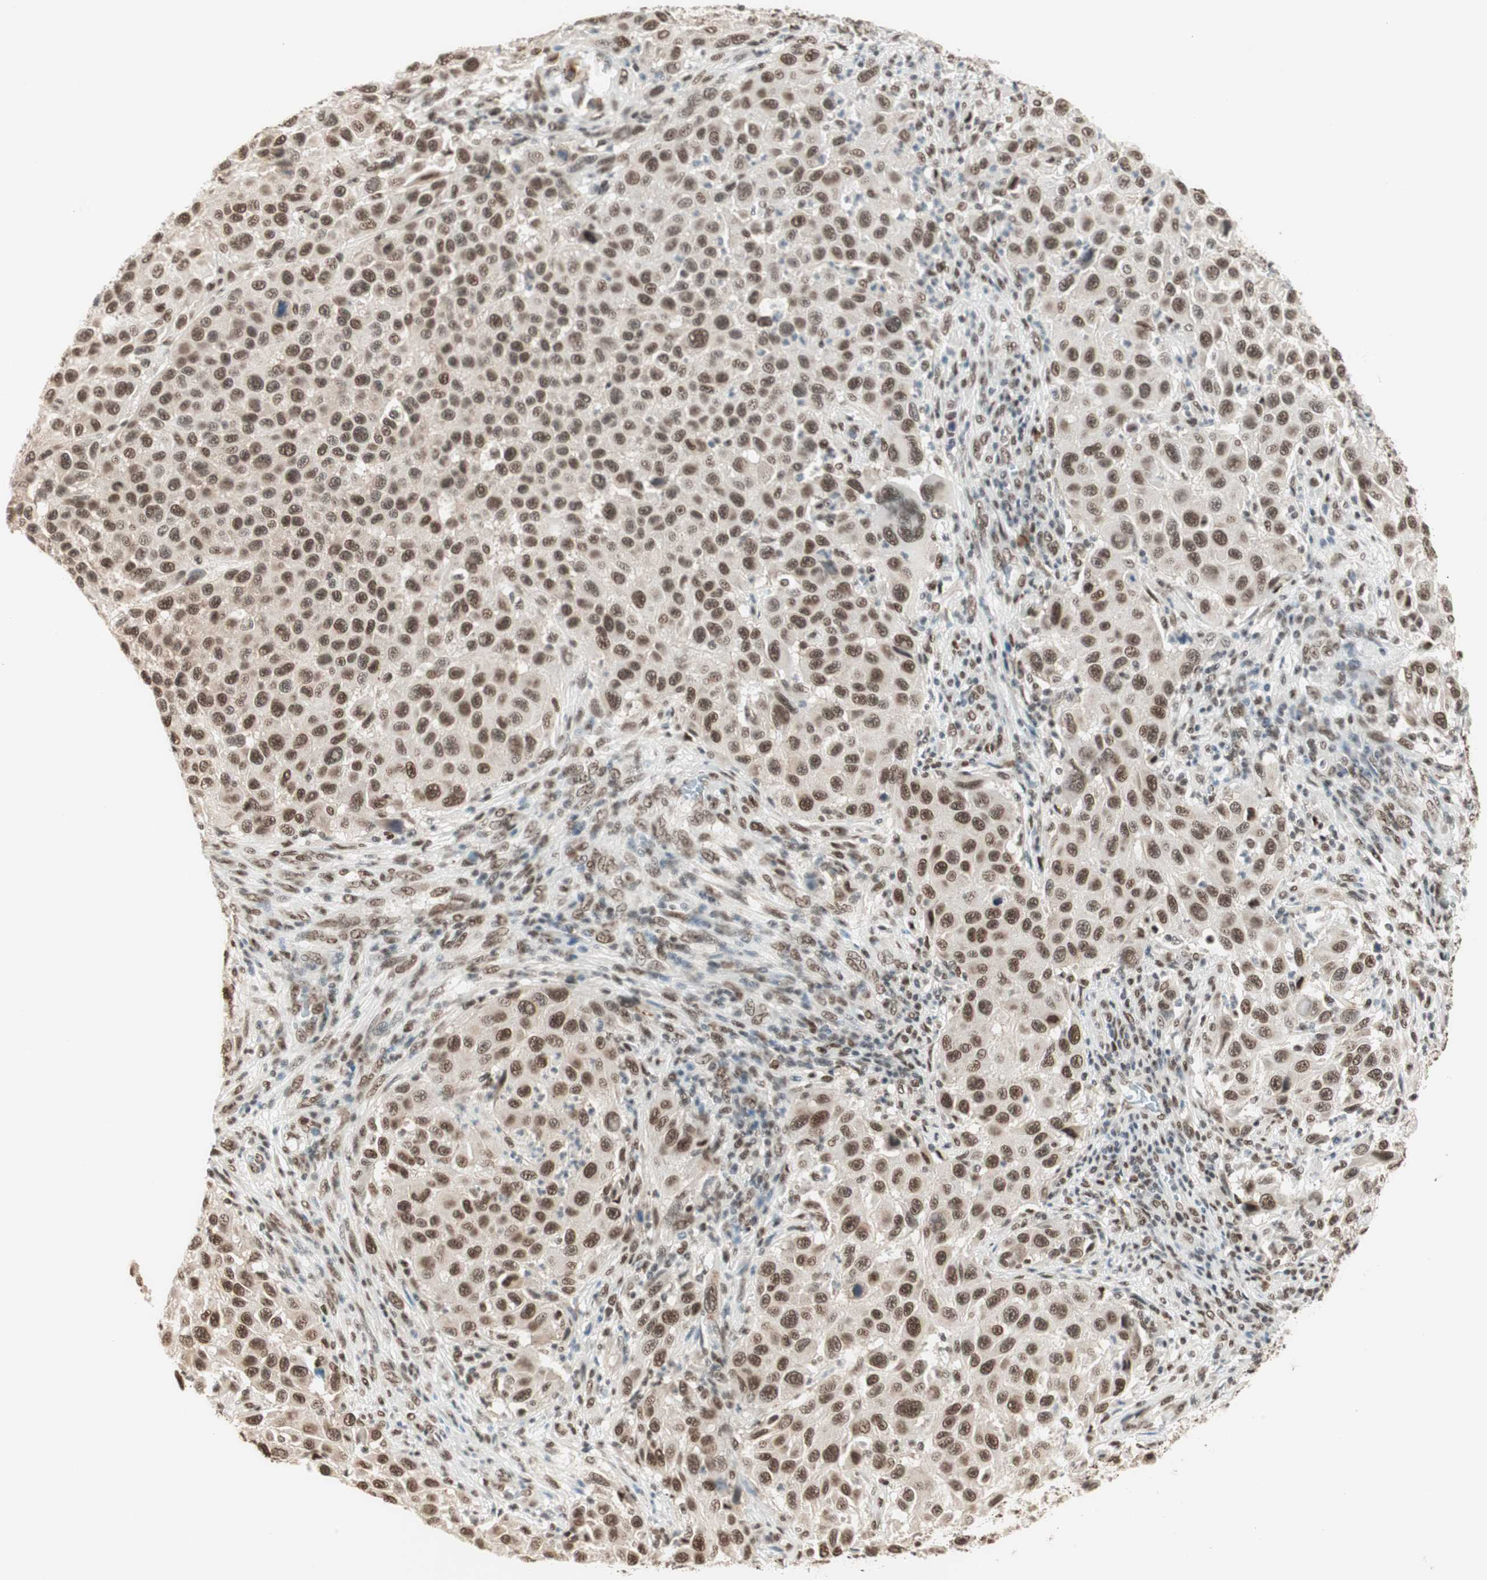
{"staining": {"intensity": "moderate", "quantity": ">75%", "location": "nuclear"}, "tissue": "melanoma", "cell_type": "Tumor cells", "image_type": "cancer", "snomed": [{"axis": "morphology", "description": "Malignant melanoma, Metastatic site"}, {"axis": "topography", "description": "Lymph node"}], "caption": "DAB (3,3'-diaminobenzidine) immunohistochemical staining of melanoma demonstrates moderate nuclear protein staining in about >75% of tumor cells.", "gene": "SMARCE1", "patient": {"sex": "male", "age": 61}}